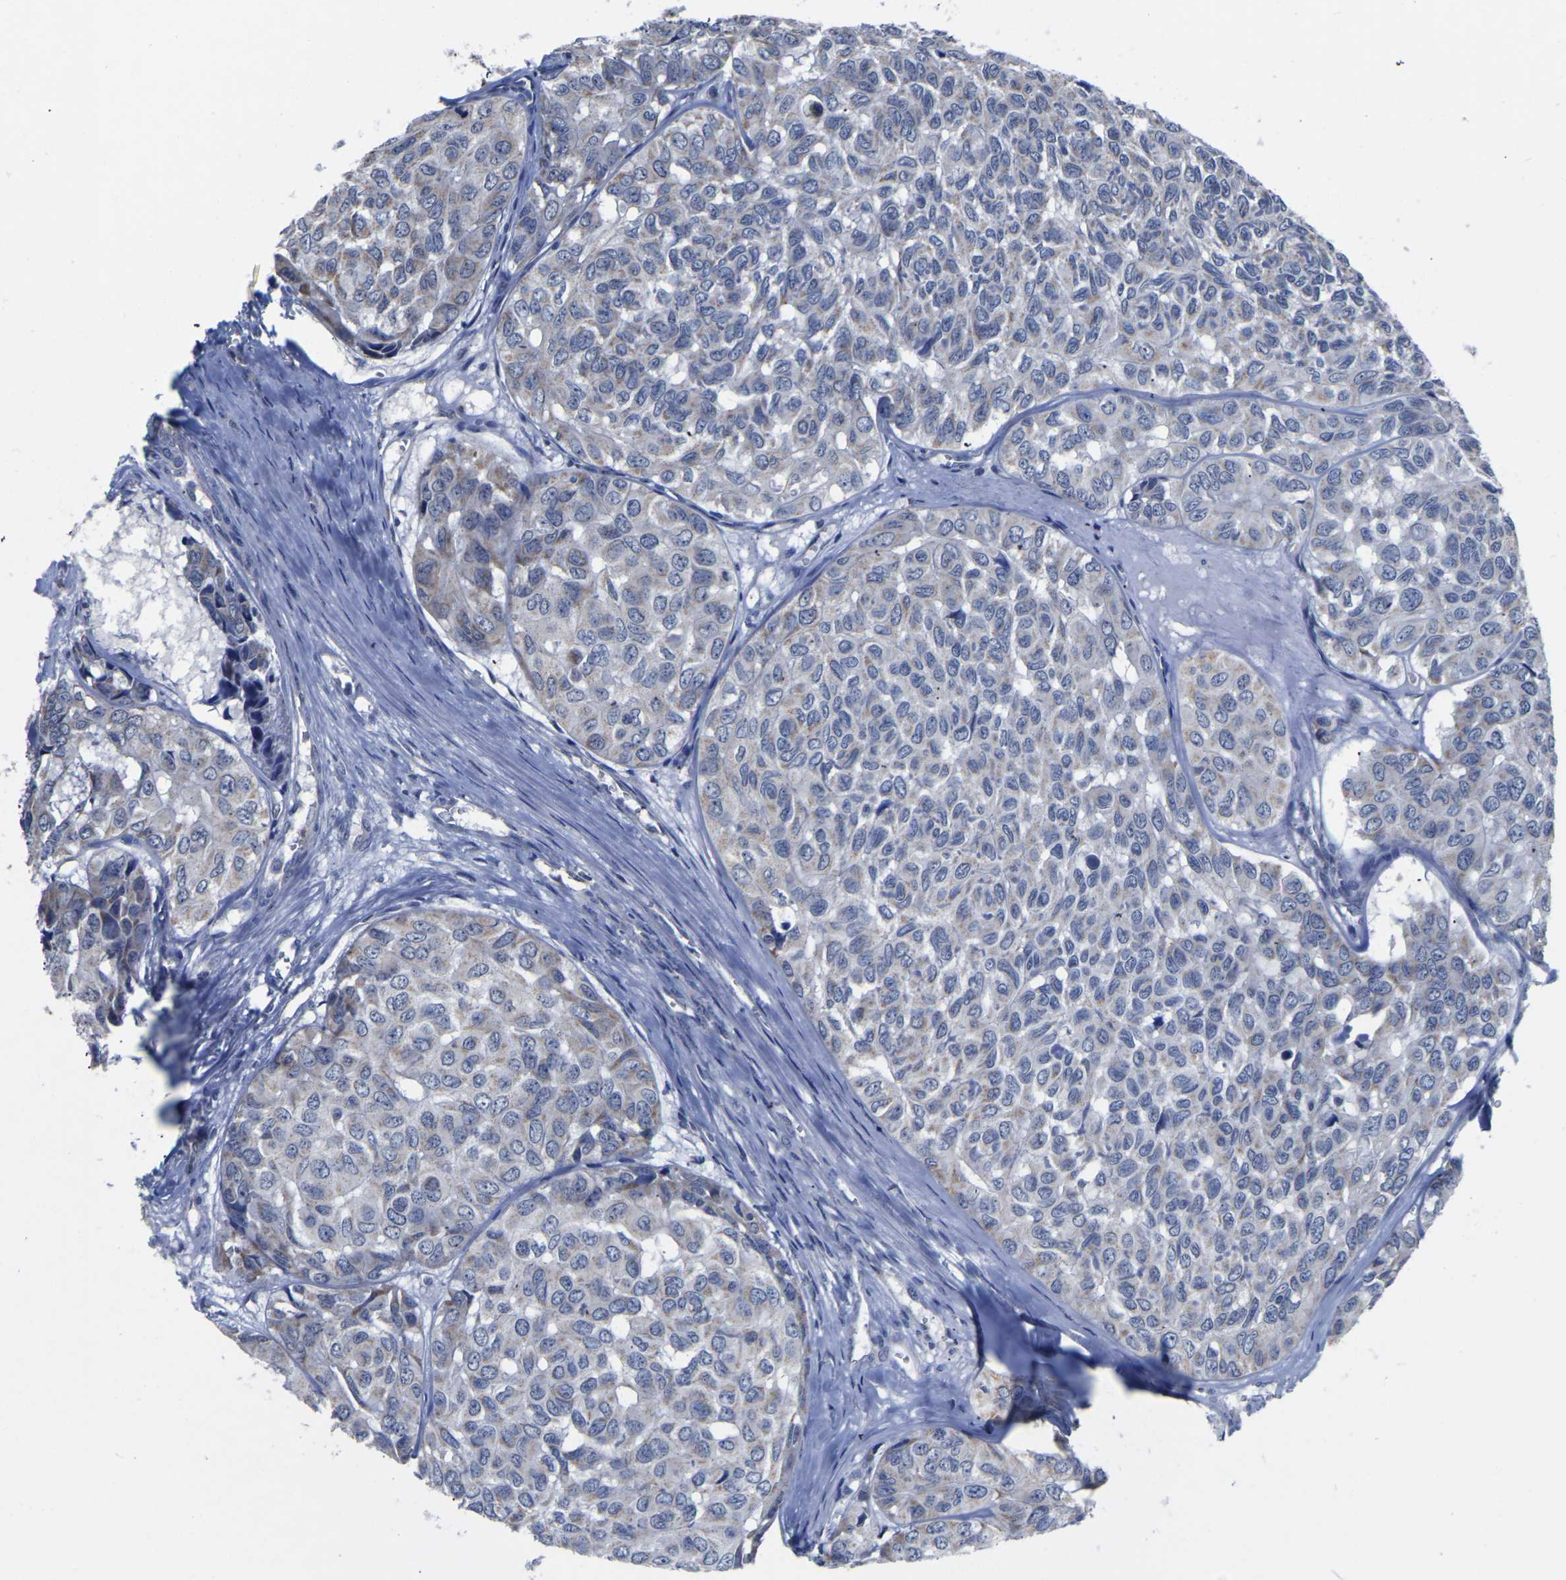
{"staining": {"intensity": "weak", "quantity": "25%-75%", "location": "cytoplasmic/membranous"}, "tissue": "head and neck cancer", "cell_type": "Tumor cells", "image_type": "cancer", "snomed": [{"axis": "morphology", "description": "Adenocarcinoma, NOS"}, {"axis": "topography", "description": "Salivary gland, NOS"}, {"axis": "topography", "description": "Head-Neck"}], "caption": "High-magnification brightfield microscopy of head and neck adenocarcinoma stained with DAB (brown) and counterstained with hematoxylin (blue). tumor cells exhibit weak cytoplasmic/membranous positivity is present in approximately25%-75% of cells.", "gene": "FGD5", "patient": {"sex": "female", "age": 76}}